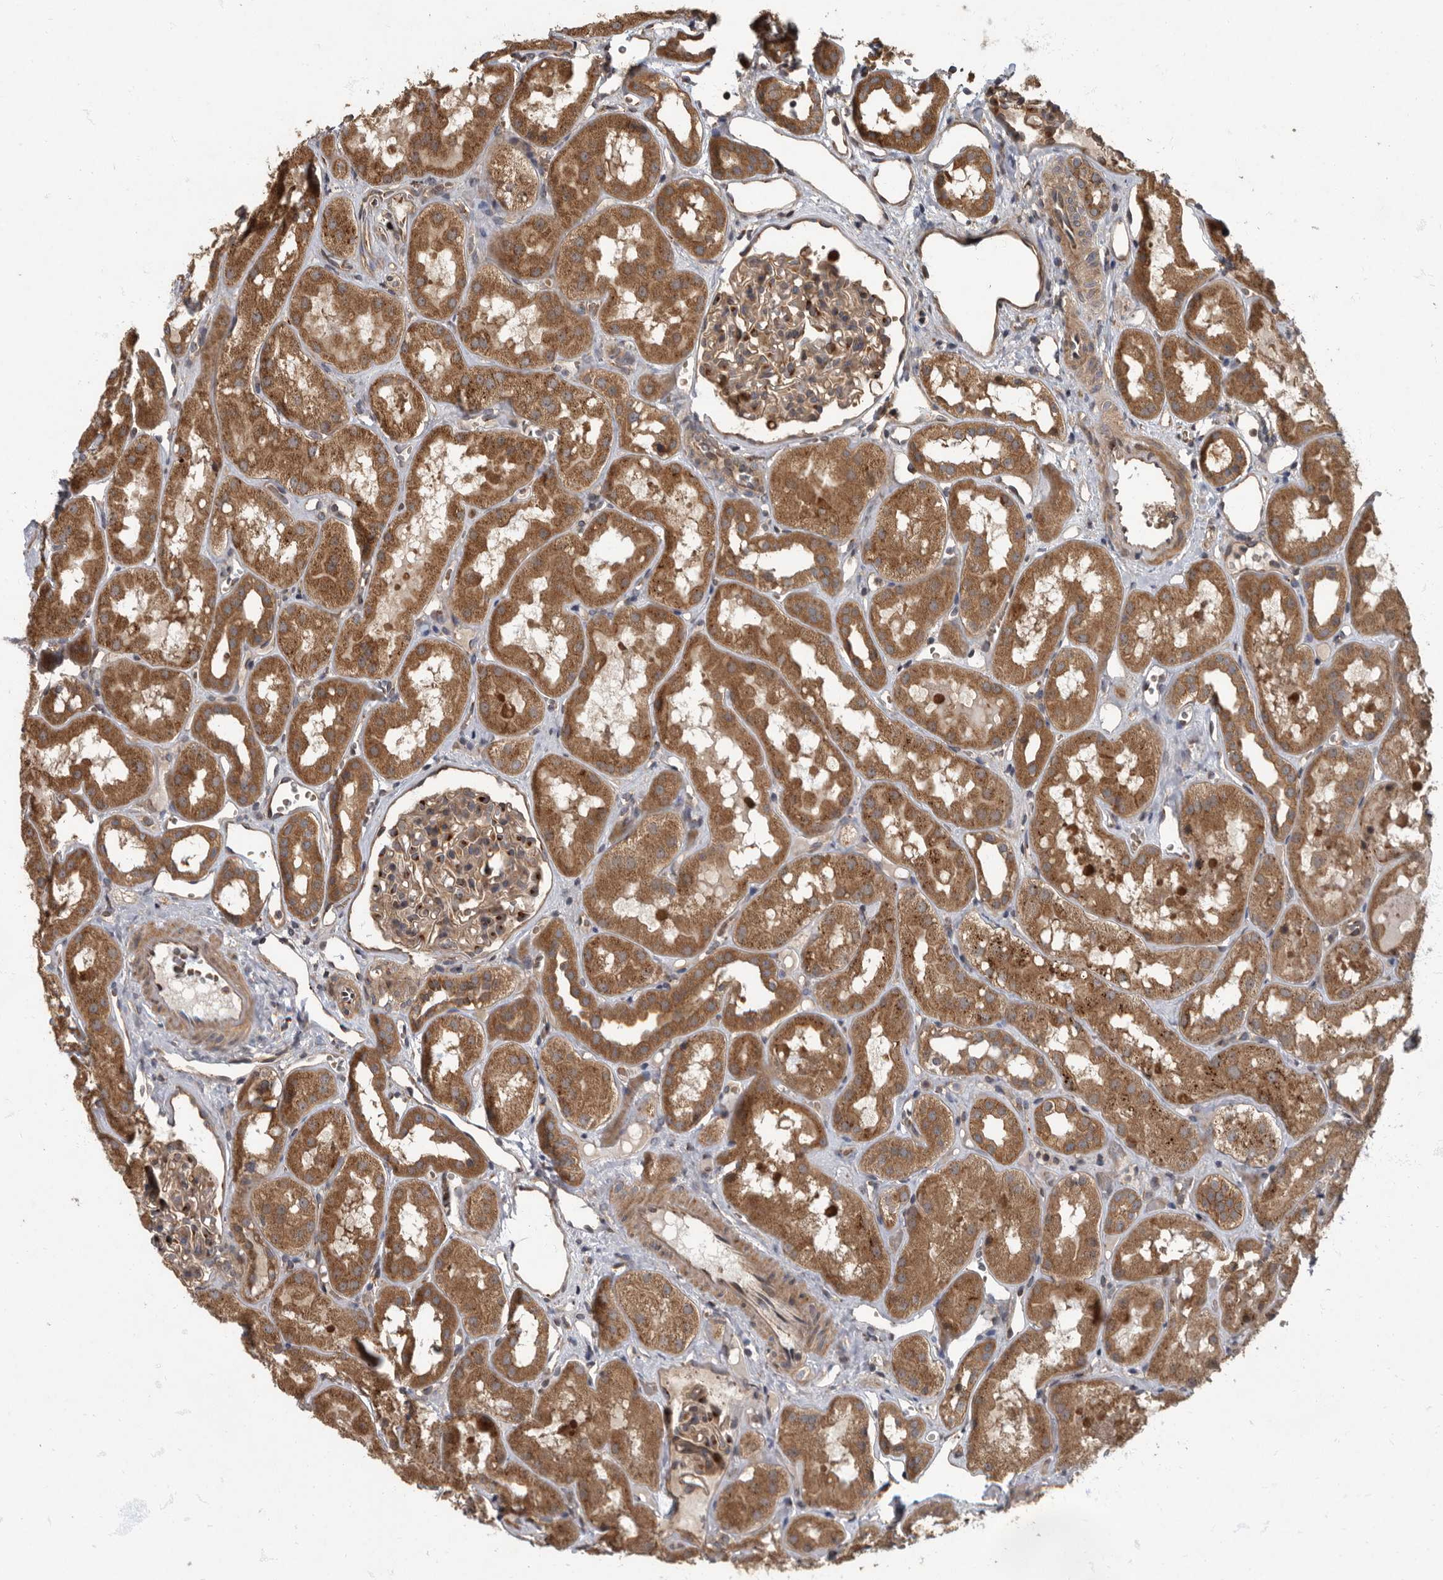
{"staining": {"intensity": "moderate", "quantity": ">75%", "location": "cytoplasmic/membranous"}, "tissue": "kidney", "cell_type": "Cells in glomeruli", "image_type": "normal", "snomed": [{"axis": "morphology", "description": "Normal tissue, NOS"}, {"axis": "topography", "description": "Kidney"}], "caption": "Moderate cytoplasmic/membranous staining is identified in about >75% of cells in glomeruli in normal kidney.", "gene": "IQCK", "patient": {"sex": "male", "age": 16}}